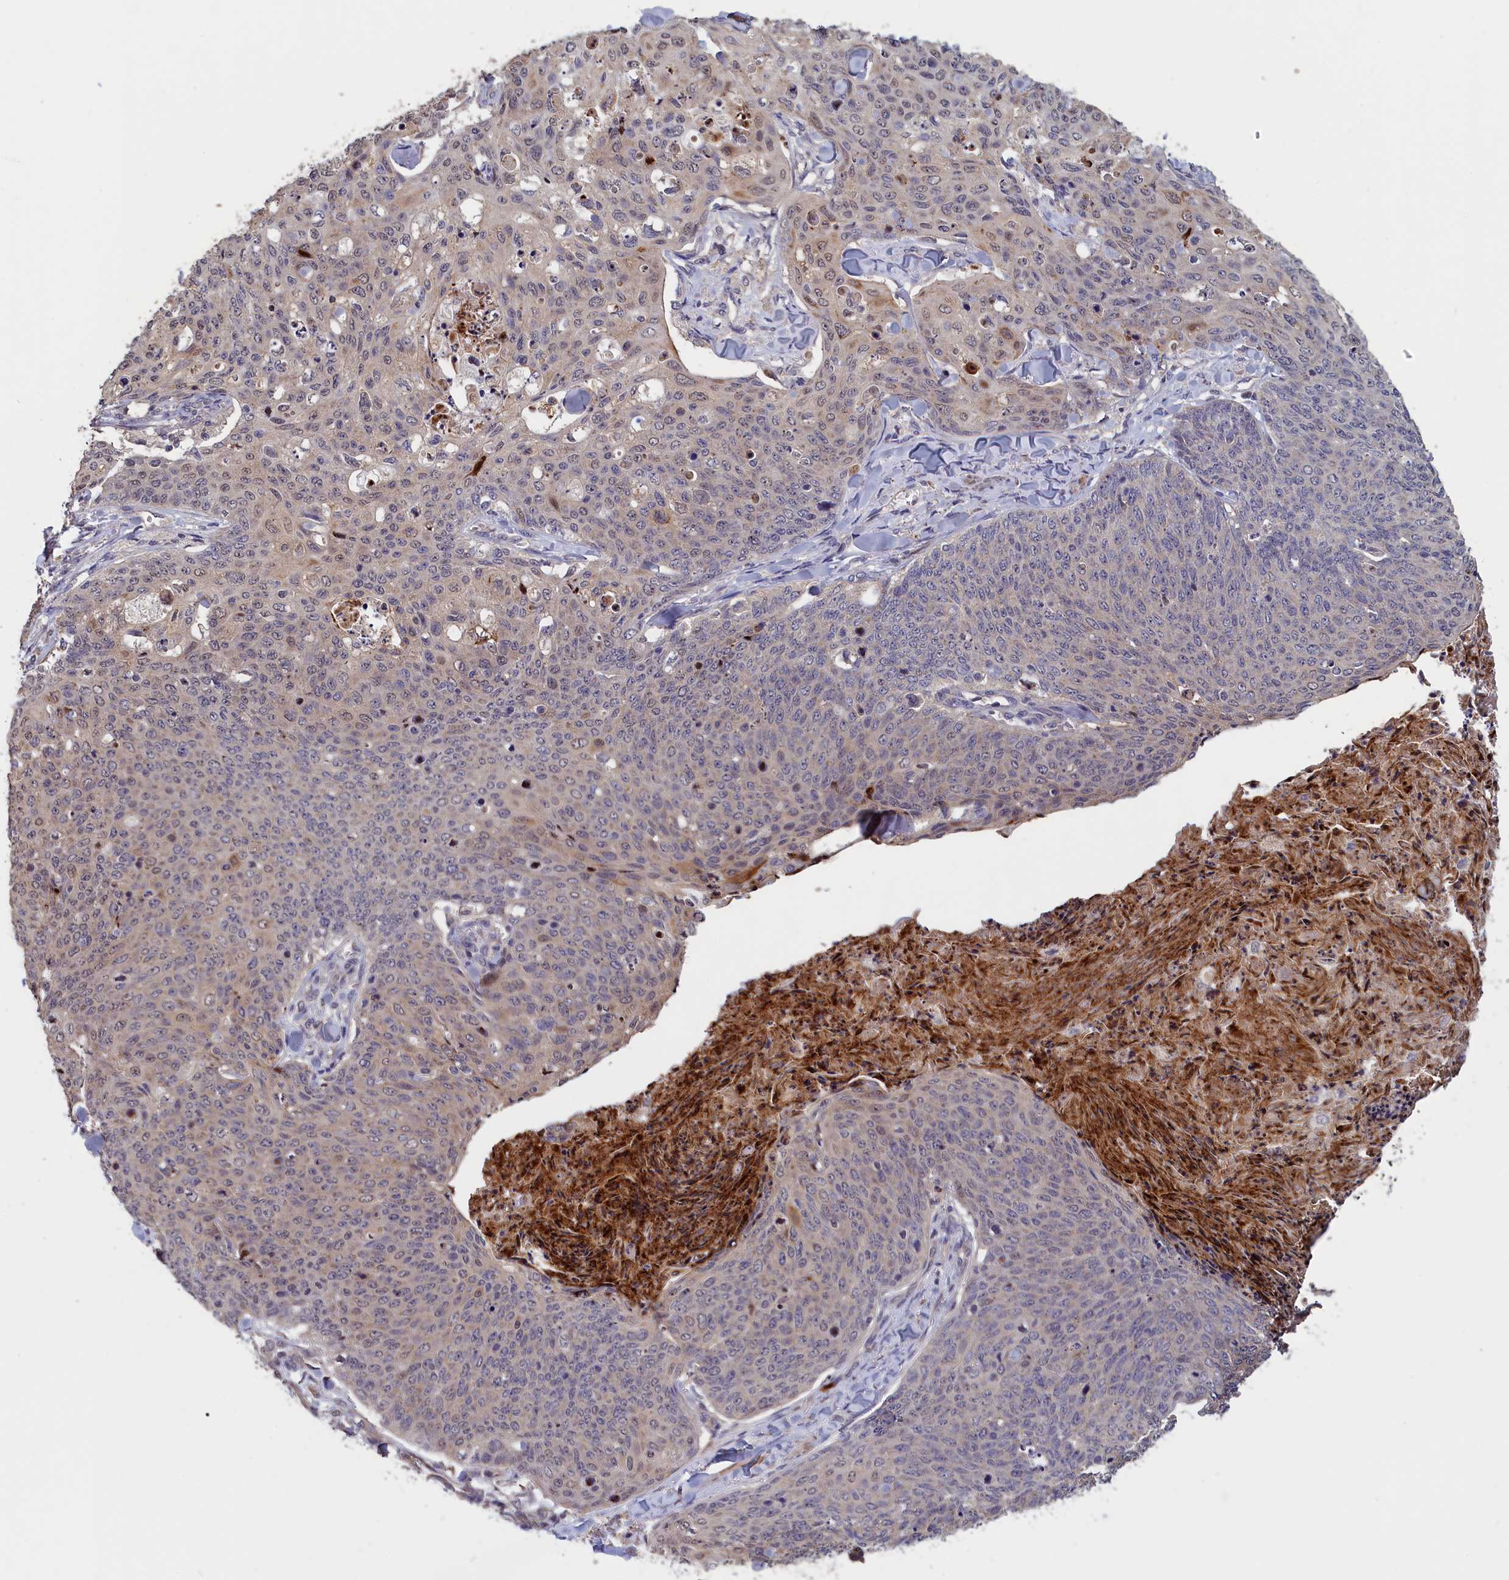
{"staining": {"intensity": "moderate", "quantity": "<25%", "location": "cytoplasmic/membranous"}, "tissue": "skin cancer", "cell_type": "Tumor cells", "image_type": "cancer", "snomed": [{"axis": "morphology", "description": "Squamous cell carcinoma, NOS"}, {"axis": "topography", "description": "Skin"}, {"axis": "topography", "description": "Vulva"}], "caption": "Skin cancer (squamous cell carcinoma) stained with a protein marker displays moderate staining in tumor cells.", "gene": "EPB41L4B", "patient": {"sex": "female", "age": 85}}